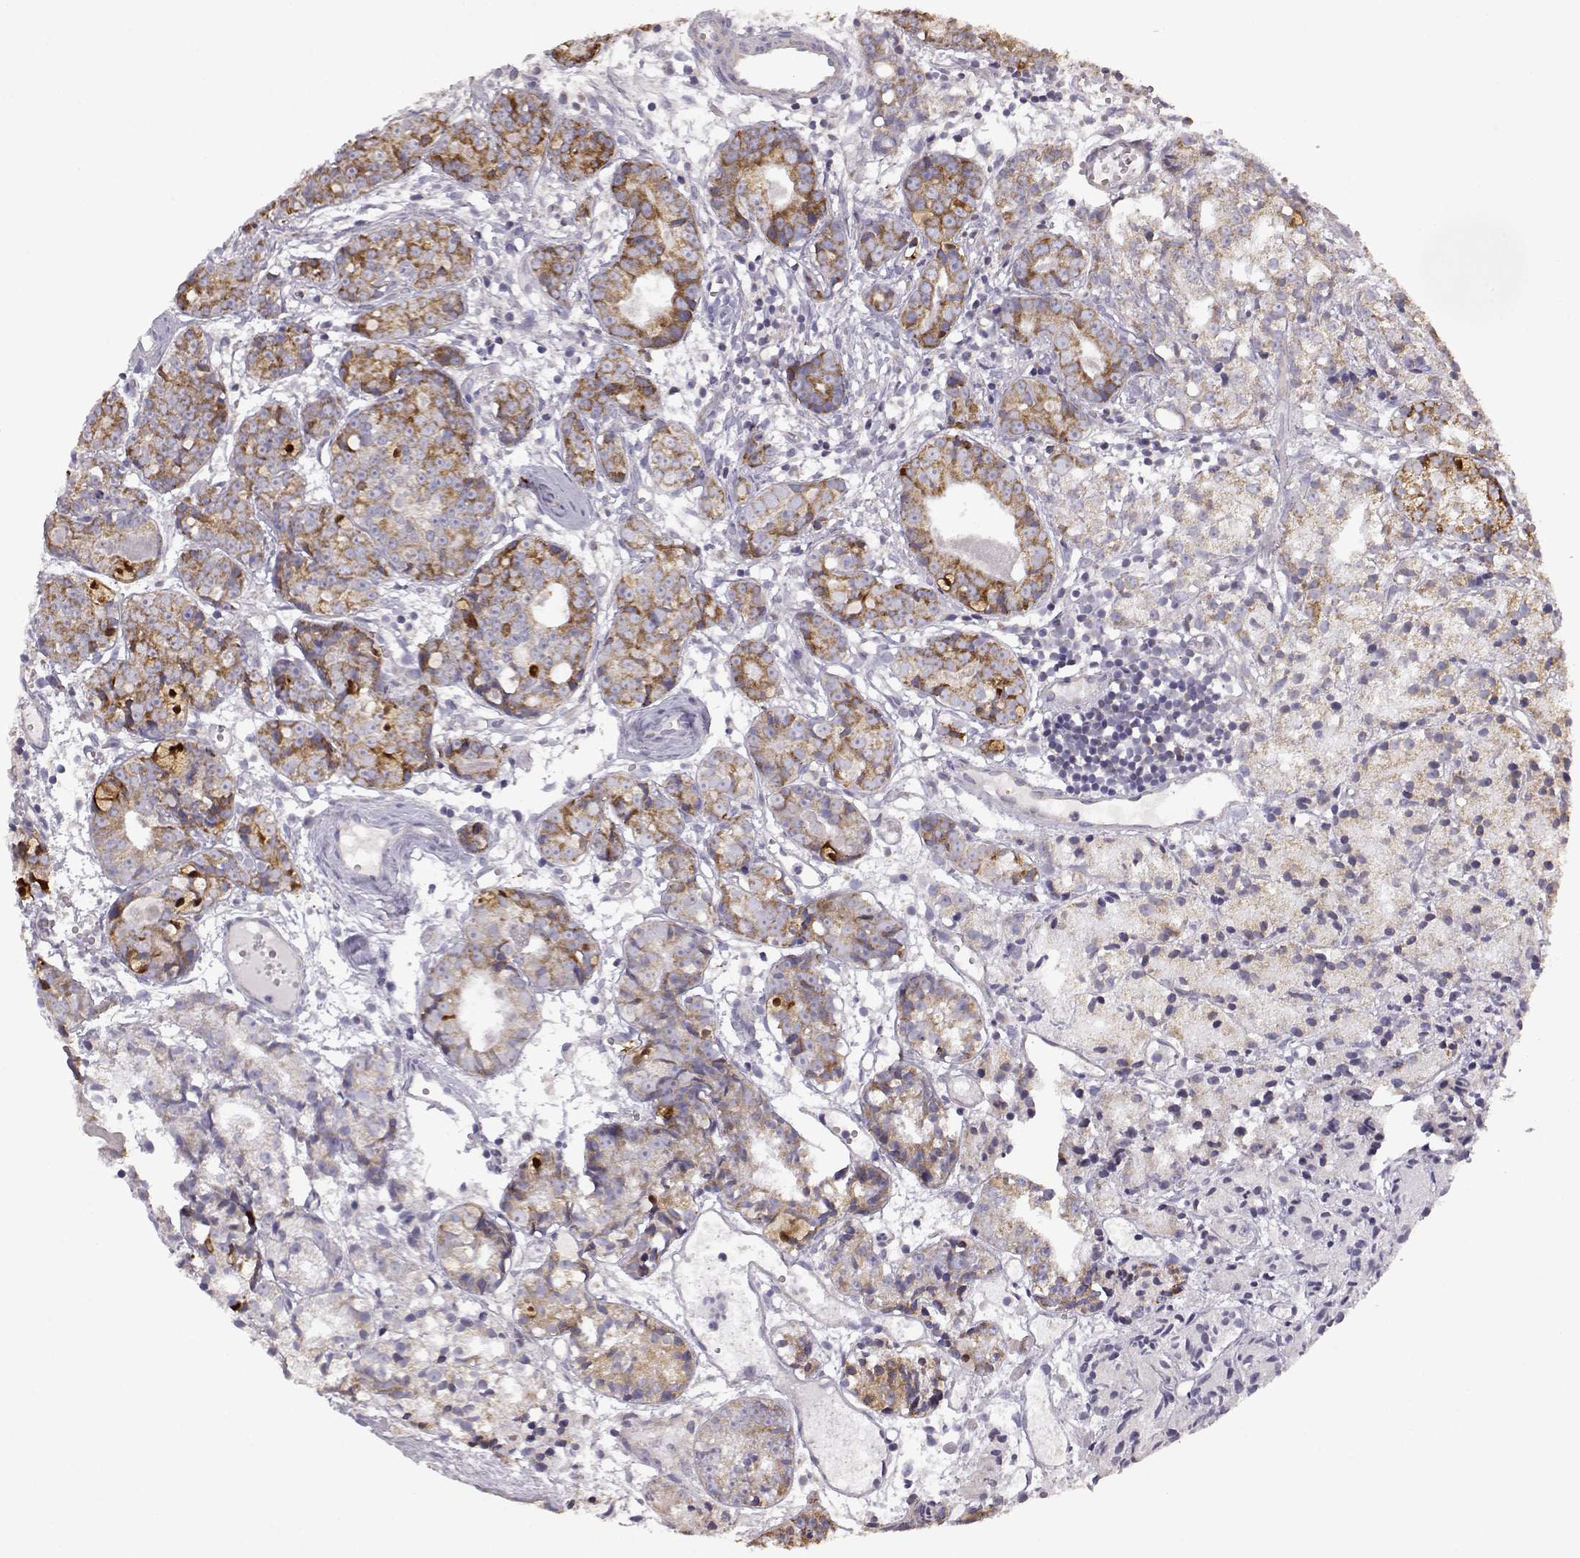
{"staining": {"intensity": "moderate", "quantity": "25%-75%", "location": "cytoplasmic/membranous"}, "tissue": "prostate cancer", "cell_type": "Tumor cells", "image_type": "cancer", "snomed": [{"axis": "morphology", "description": "Adenocarcinoma, Medium grade"}, {"axis": "topography", "description": "Prostate"}], "caption": "This image displays IHC staining of human prostate cancer (adenocarcinoma (medium-grade)), with medium moderate cytoplasmic/membranous positivity in about 25%-75% of tumor cells.", "gene": "DDC", "patient": {"sex": "male", "age": 74}}